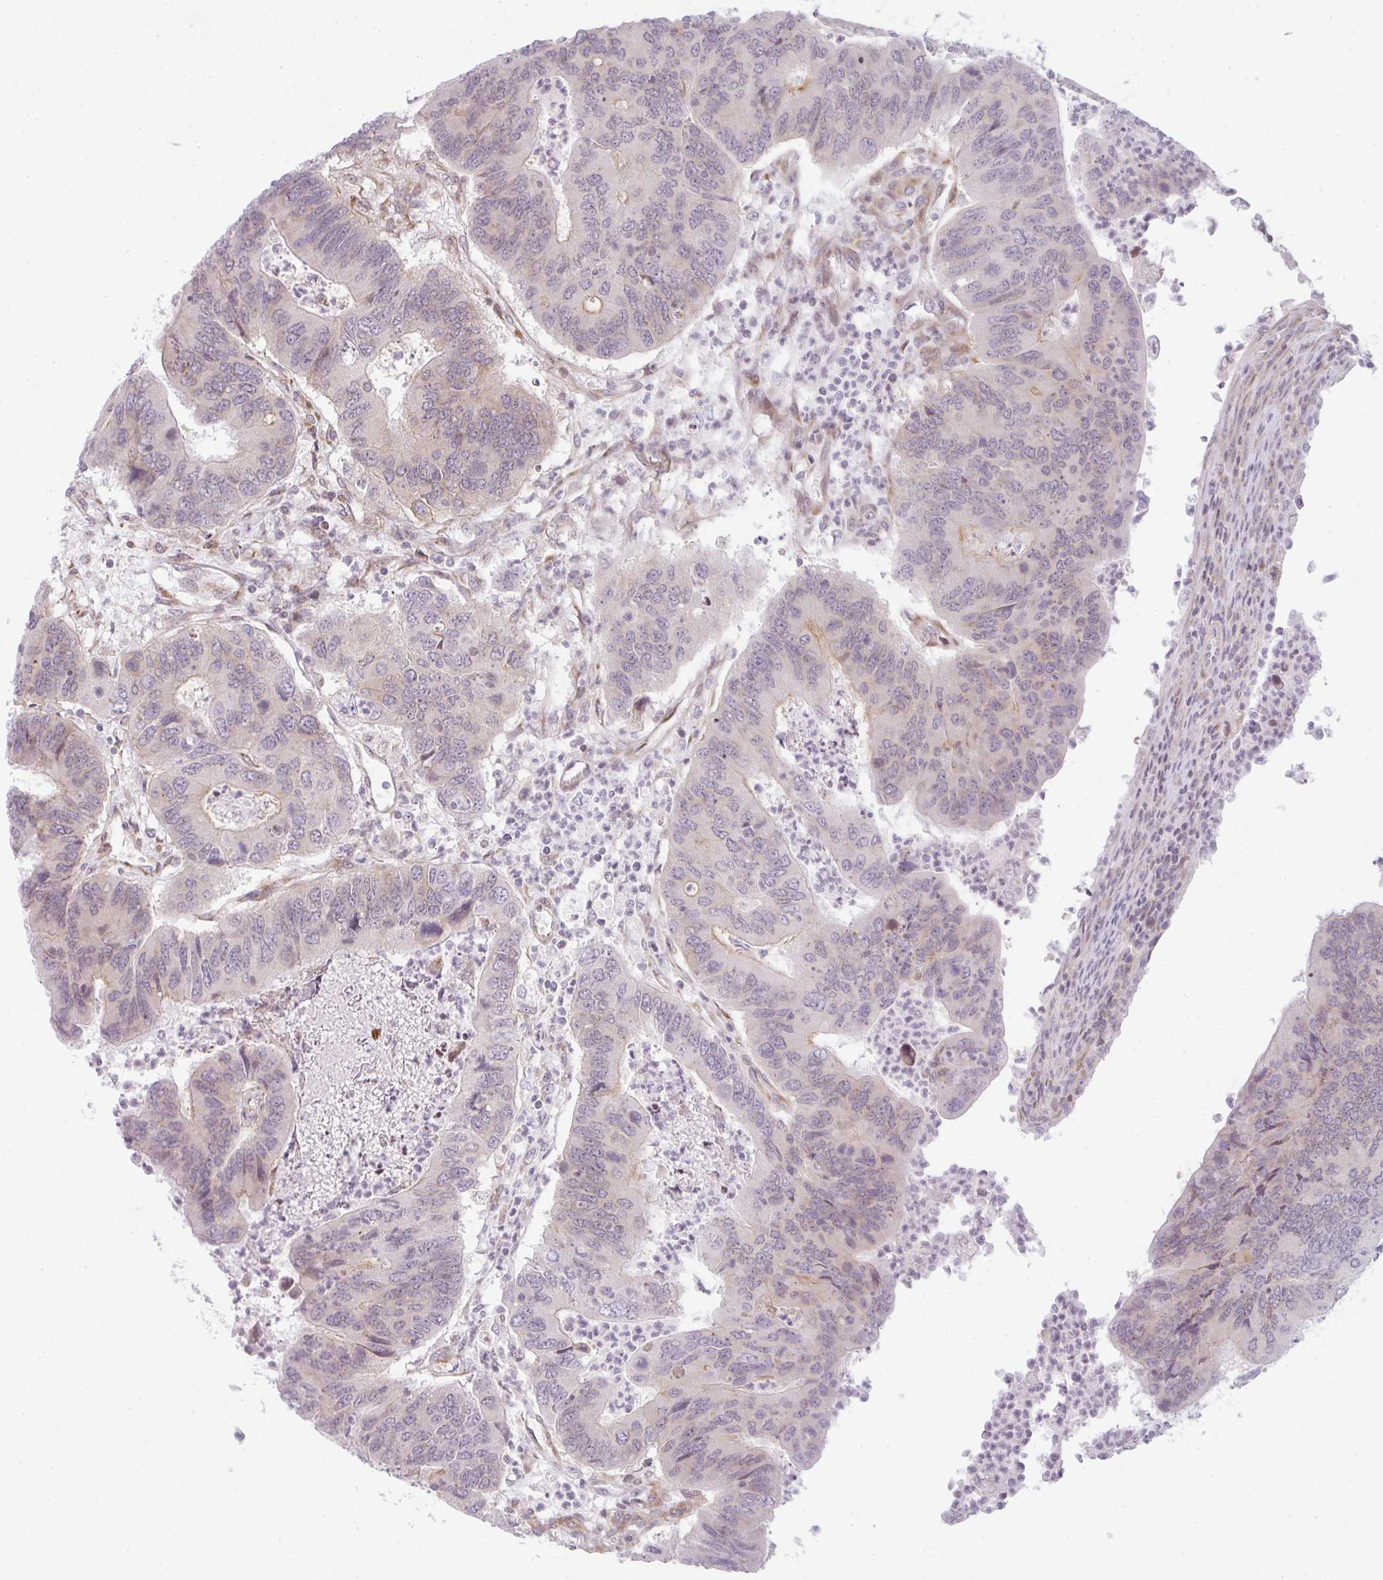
{"staining": {"intensity": "negative", "quantity": "none", "location": "none"}, "tissue": "colorectal cancer", "cell_type": "Tumor cells", "image_type": "cancer", "snomed": [{"axis": "morphology", "description": "Adenocarcinoma, NOS"}, {"axis": "topography", "description": "Colon"}], "caption": "Immunohistochemical staining of colorectal cancer shows no significant expression in tumor cells.", "gene": "TMEM237", "patient": {"sex": "female", "age": 67}}